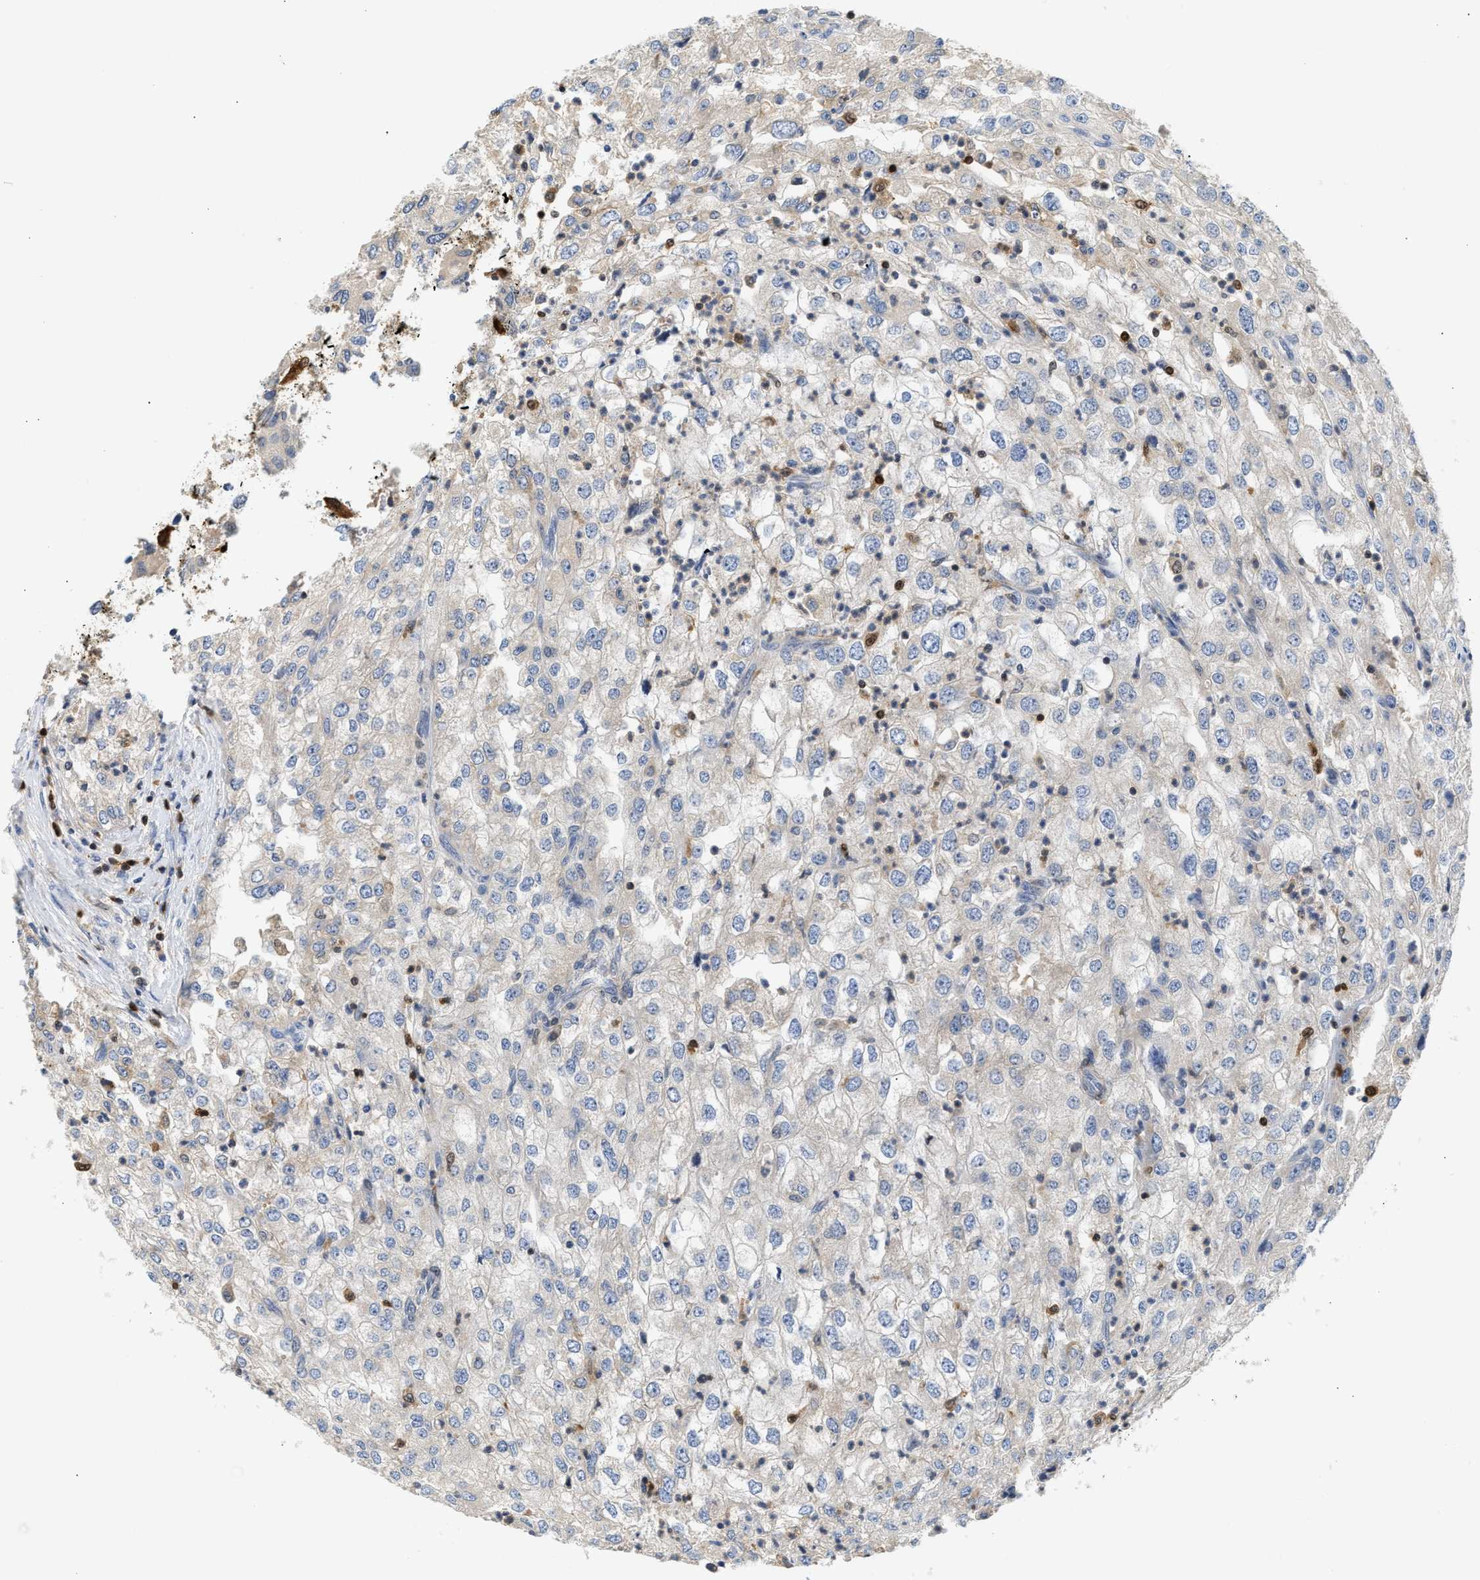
{"staining": {"intensity": "negative", "quantity": "none", "location": "none"}, "tissue": "renal cancer", "cell_type": "Tumor cells", "image_type": "cancer", "snomed": [{"axis": "morphology", "description": "Adenocarcinoma, NOS"}, {"axis": "topography", "description": "Kidney"}], "caption": "Immunohistochemical staining of human renal adenocarcinoma exhibits no significant expression in tumor cells.", "gene": "SLIT2", "patient": {"sex": "female", "age": 54}}